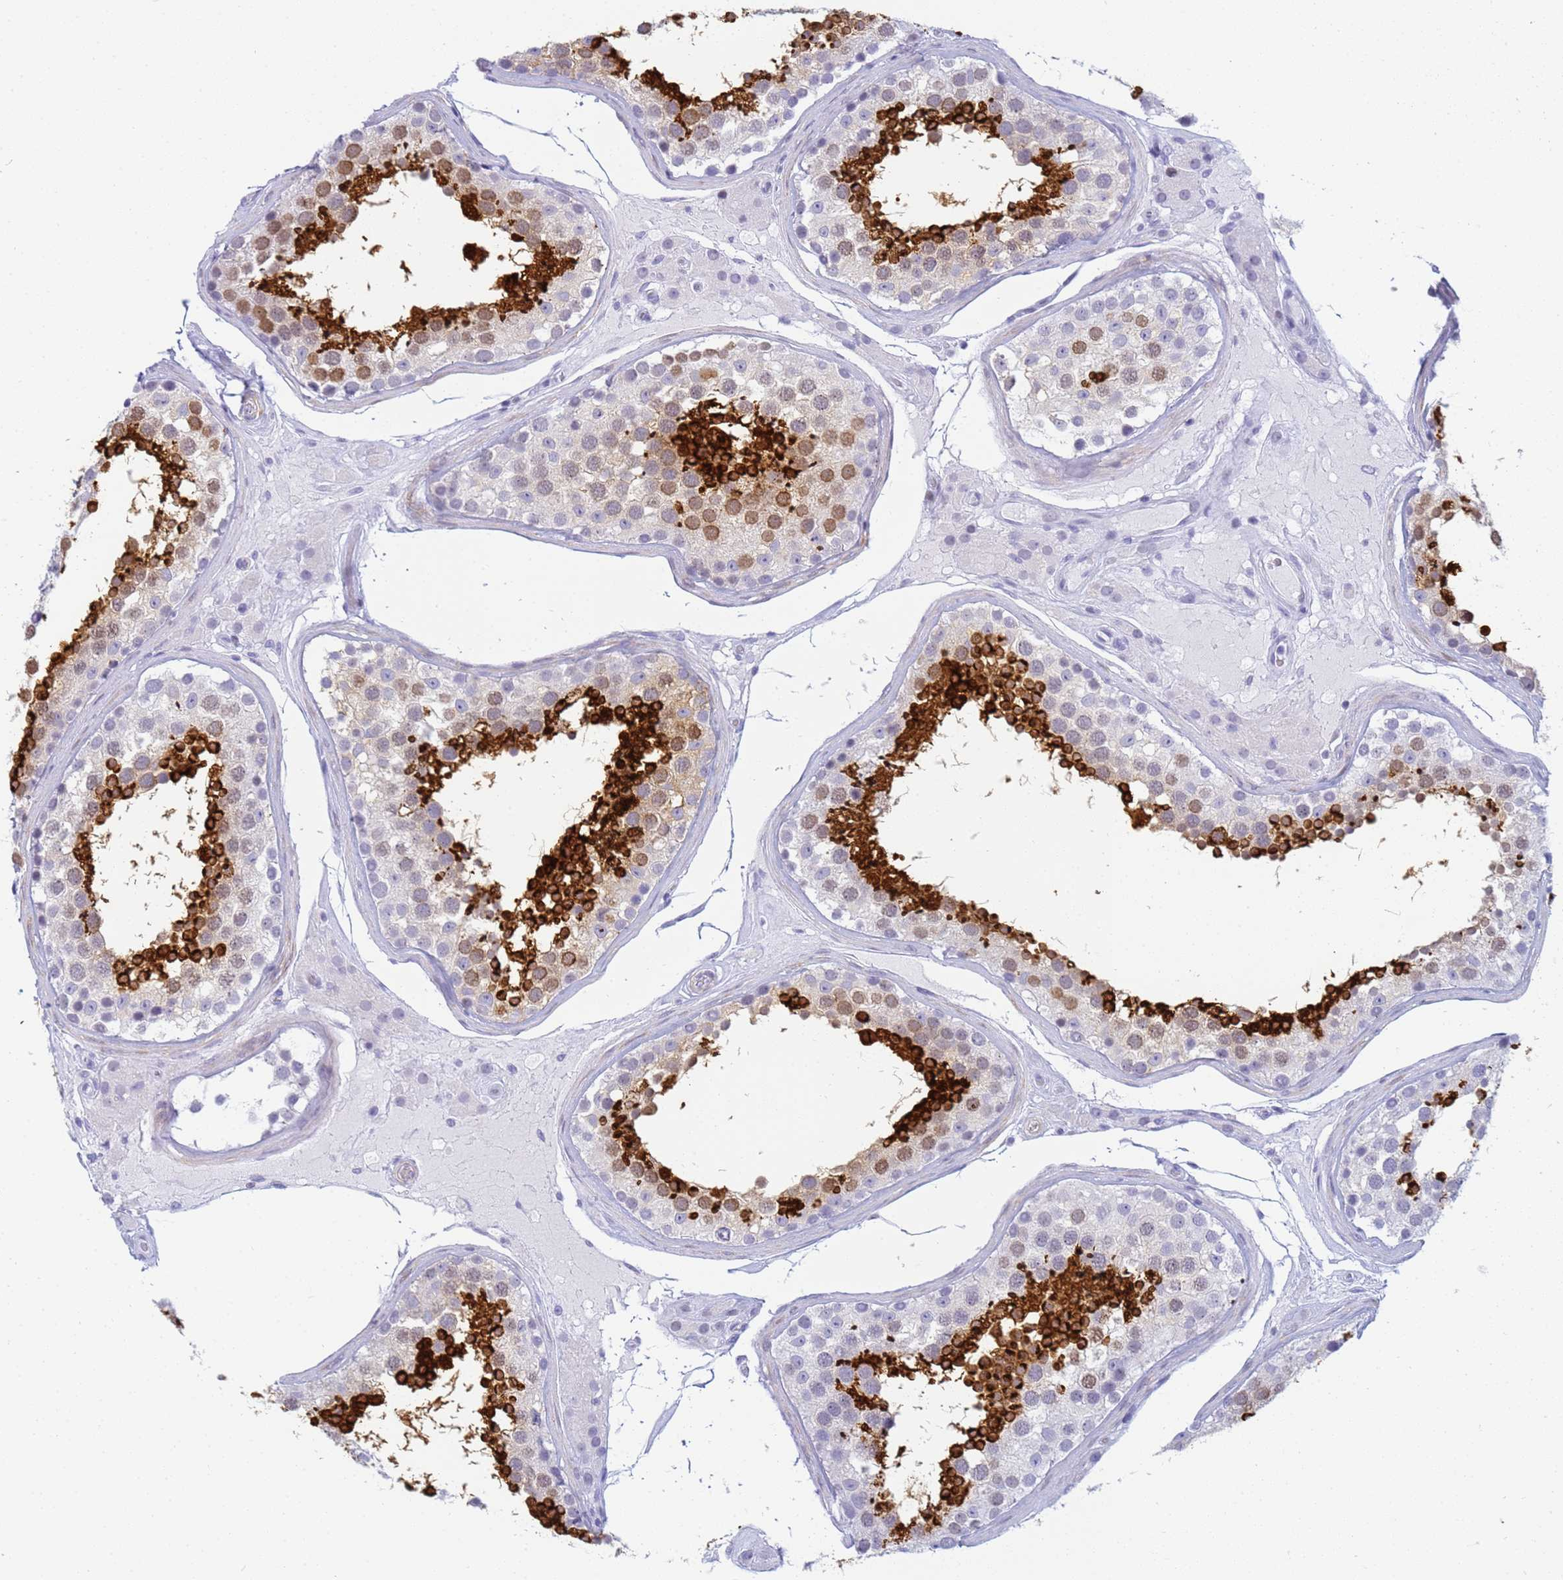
{"staining": {"intensity": "strong", "quantity": "25%-75%", "location": "cytoplasmic/membranous,nuclear"}, "tissue": "testis", "cell_type": "Cells in seminiferous ducts", "image_type": "normal", "snomed": [{"axis": "morphology", "description": "Normal tissue, NOS"}, {"axis": "topography", "description": "Testis"}], "caption": "The photomicrograph shows immunohistochemical staining of unremarkable testis. There is strong cytoplasmic/membranous,nuclear staining is appreciated in about 25%-75% of cells in seminiferous ducts.", "gene": "SNX20", "patient": {"sex": "male", "age": 46}}